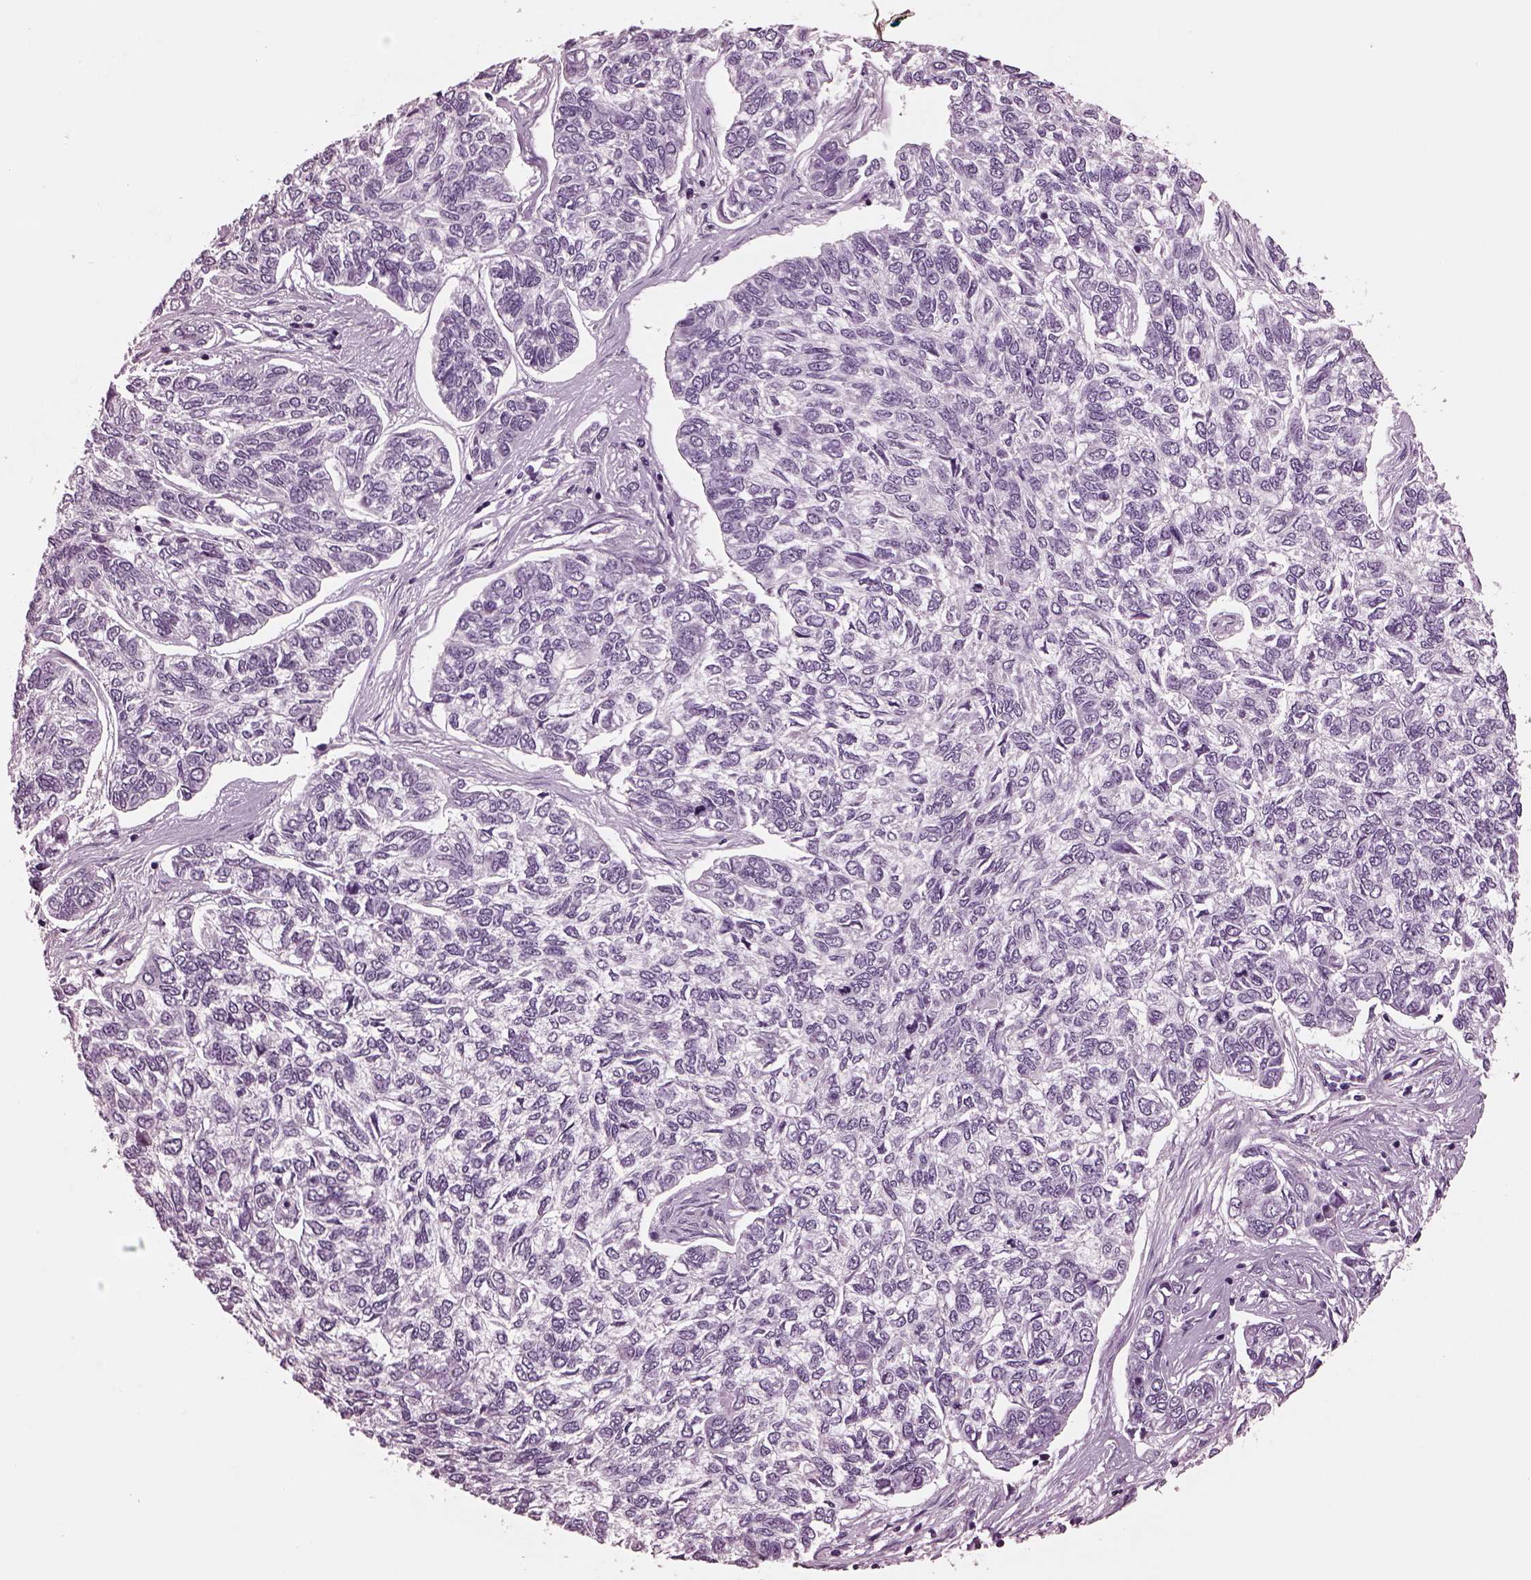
{"staining": {"intensity": "negative", "quantity": "none", "location": "none"}, "tissue": "skin cancer", "cell_type": "Tumor cells", "image_type": "cancer", "snomed": [{"axis": "morphology", "description": "Basal cell carcinoma"}, {"axis": "topography", "description": "Skin"}], "caption": "High magnification brightfield microscopy of basal cell carcinoma (skin) stained with DAB (brown) and counterstained with hematoxylin (blue): tumor cells show no significant staining.", "gene": "MIB2", "patient": {"sex": "female", "age": 65}}